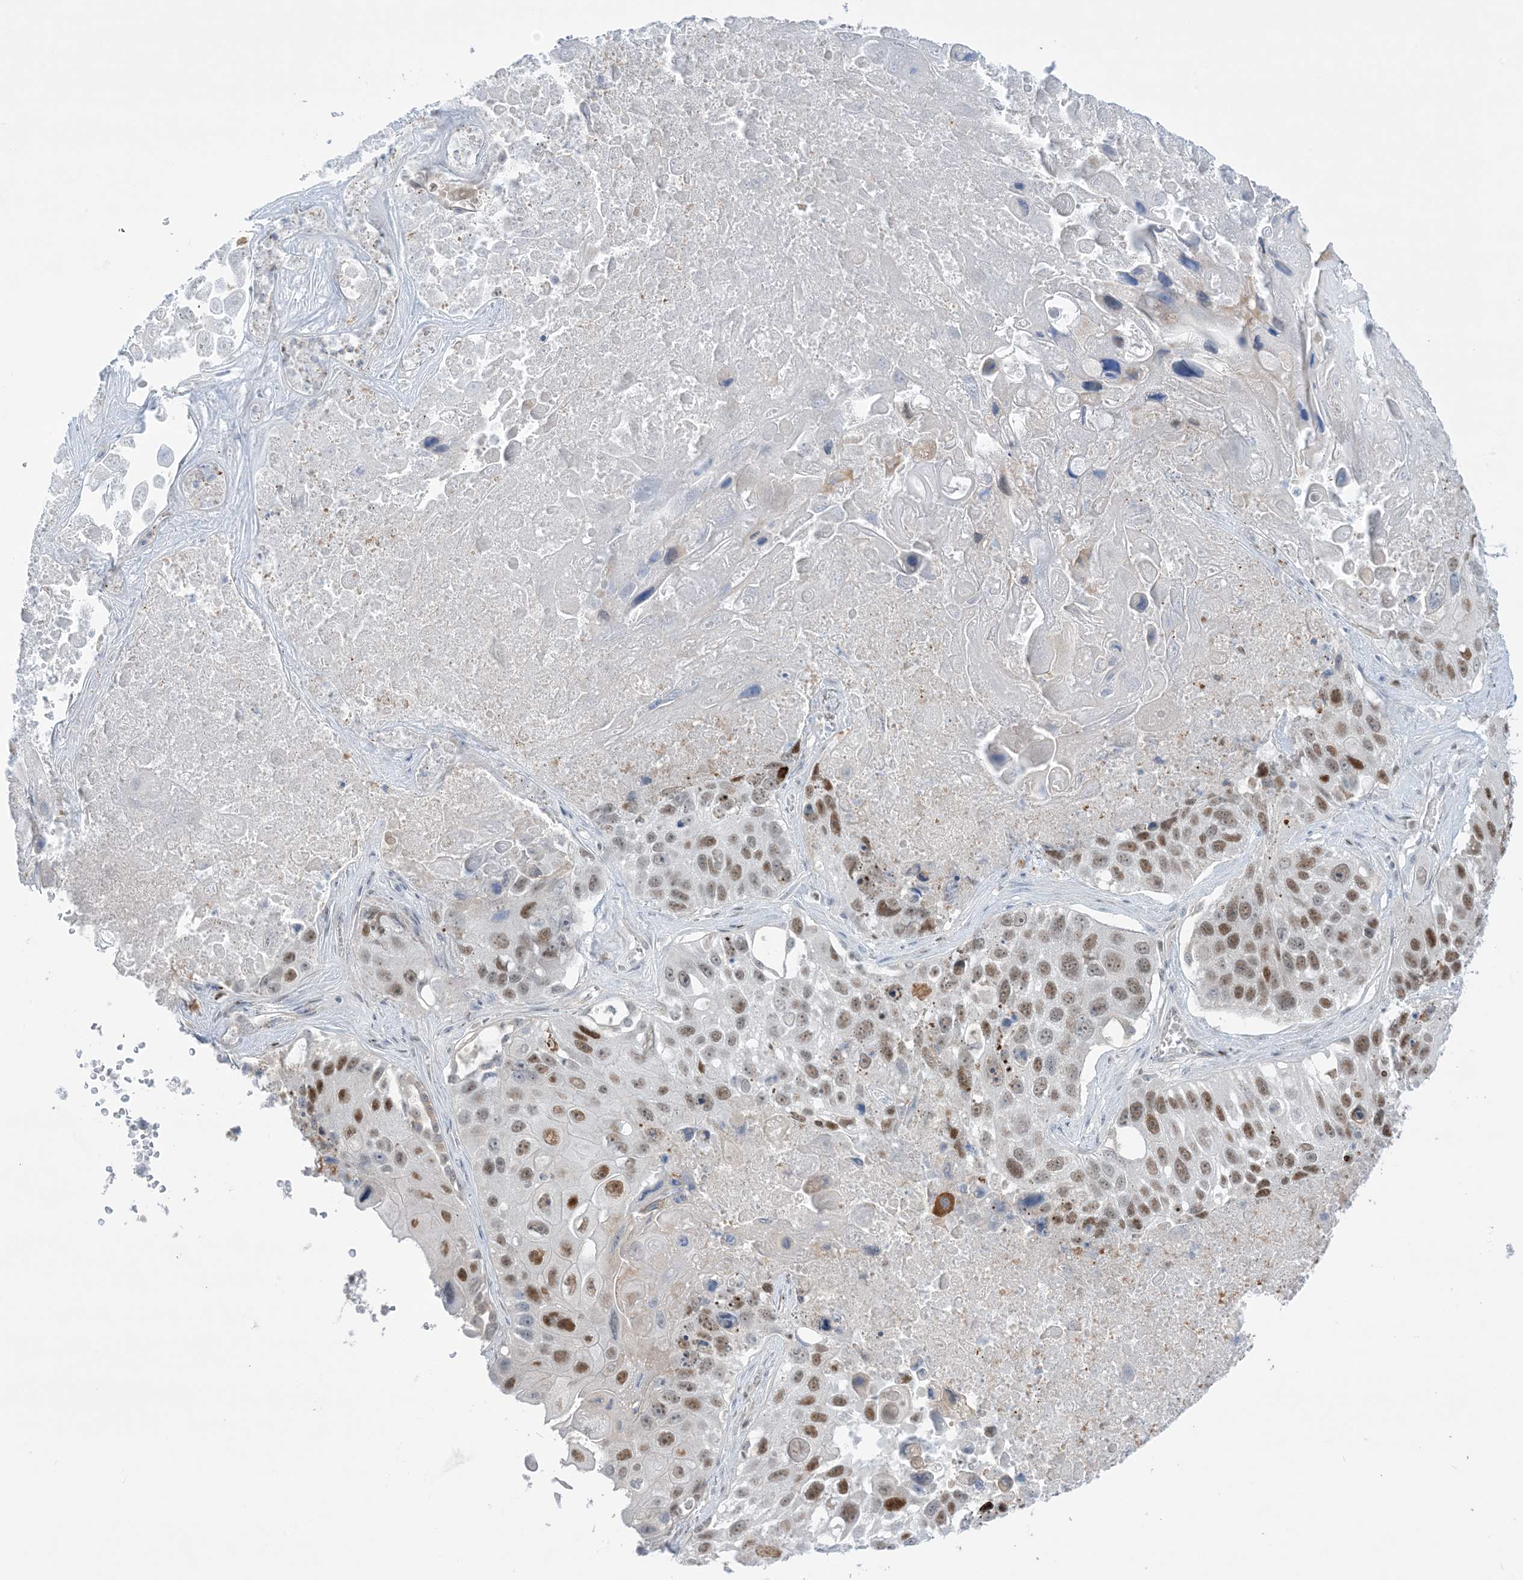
{"staining": {"intensity": "moderate", "quantity": "25%-75%", "location": "nuclear"}, "tissue": "lung cancer", "cell_type": "Tumor cells", "image_type": "cancer", "snomed": [{"axis": "morphology", "description": "Squamous cell carcinoma, NOS"}, {"axis": "topography", "description": "Lung"}], "caption": "Brown immunohistochemical staining in human squamous cell carcinoma (lung) exhibits moderate nuclear staining in approximately 25%-75% of tumor cells. The staining is performed using DAB (3,3'-diaminobenzidine) brown chromogen to label protein expression. The nuclei are counter-stained blue using hematoxylin.", "gene": "TFPT", "patient": {"sex": "male", "age": 61}}